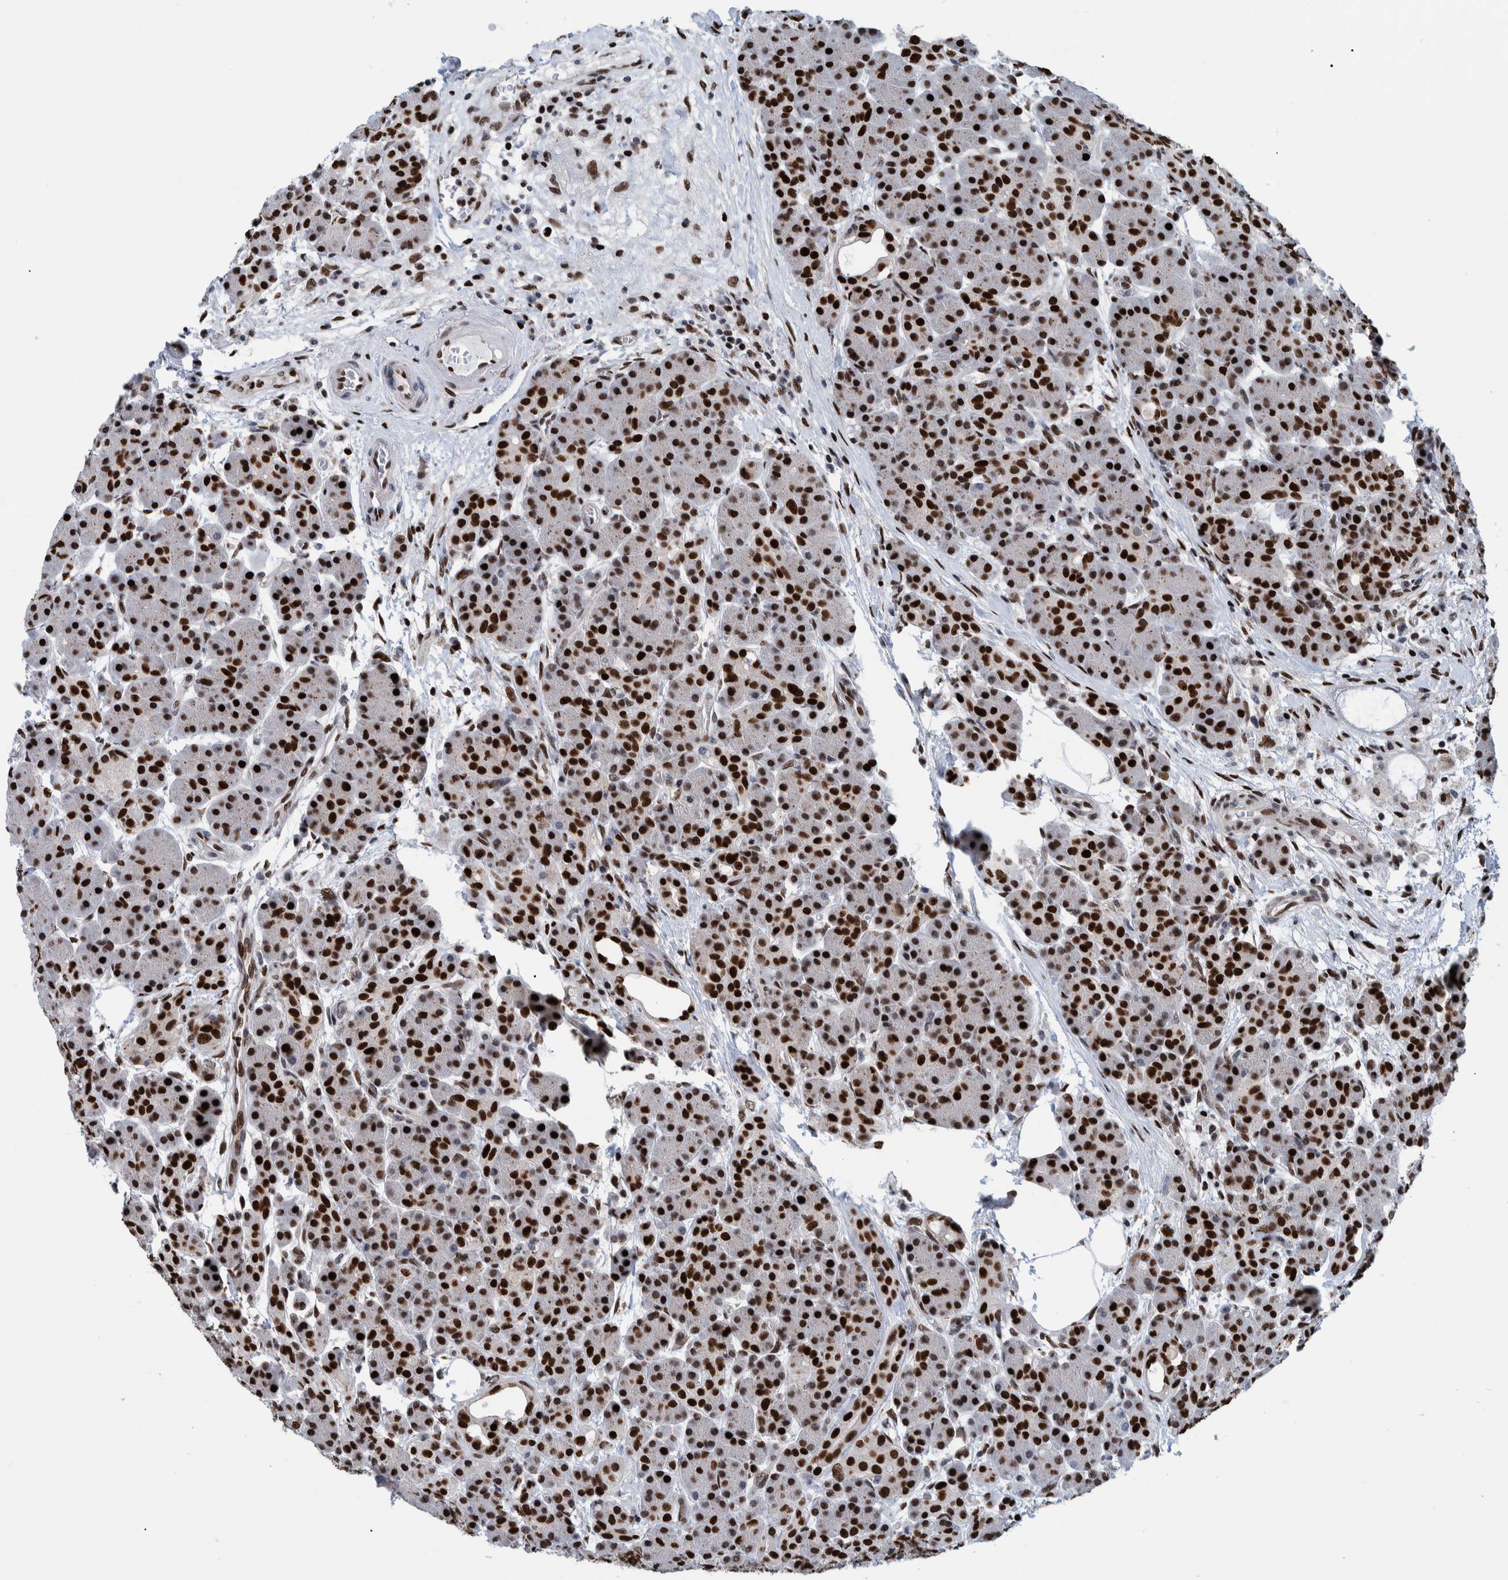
{"staining": {"intensity": "strong", "quantity": ">75%", "location": "nuclear"}, "tissue": "pancreas", "cell_type": "Exocrine glandular cells", "image_type": "normal", "snomed": [{"axis": "morphology", "description": "Normal tissue, NOS"}, {"axis": "topography", "description": "Pancreas"}], "caption": "Immunohistochemical staining of unremarkable pancreas displays >75% levels of strong nuclear protein positivity in approximately >75% of exocrine glandular cells.", "gene": "HEATR9", "patient": {"sex": "male", "age": 63}}